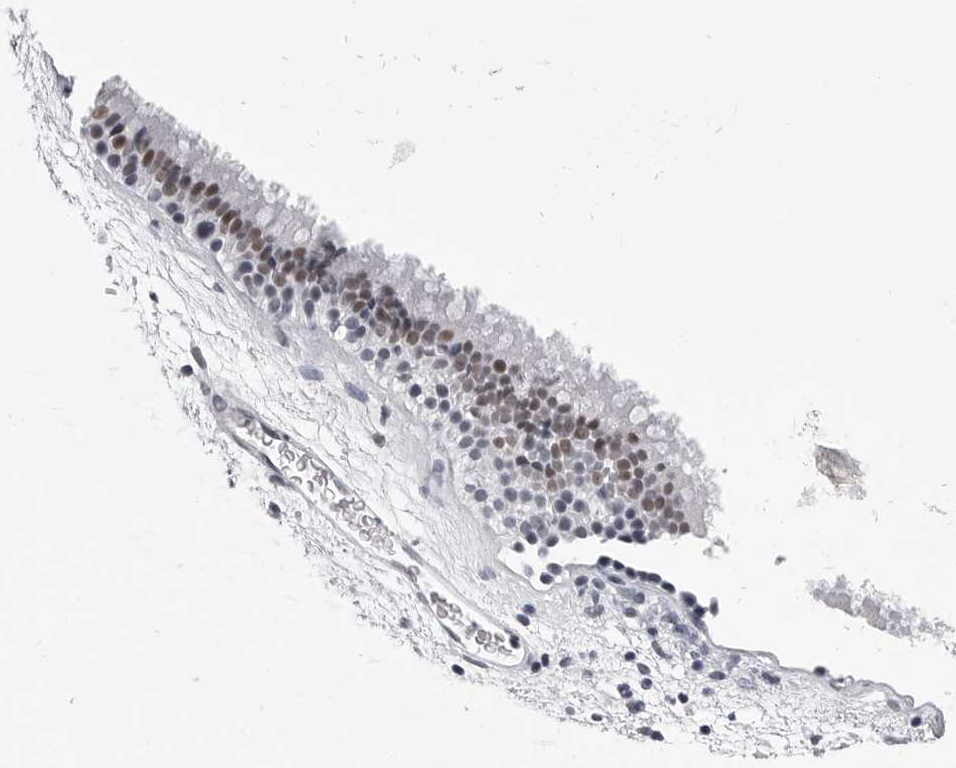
{"staining": {"intensity": "moderate", "quantity": "25%-75%", "location": "nuclear"}, "tissue": "nasopharynx", "cell_type": "Respiratory epithelial cells", "image_type": "normal", "snomed": [{"axis": "morphology", "description": "Normal tissue, NOS"}, {"axis": "morphology", "description": "Inflammation, NOS"}, {"axis": "topography", "description": "Nasopharynx"}], "caption": "This histopathology image exhibits immunohistochemistry (IHC) staining of normal human nasopharynx, with medium moderate nuclear expression in about 25%-75% of respiratory epithelial cells.", "gene": "SF3B4", "patient": {"sex": "male", "age": 48}}